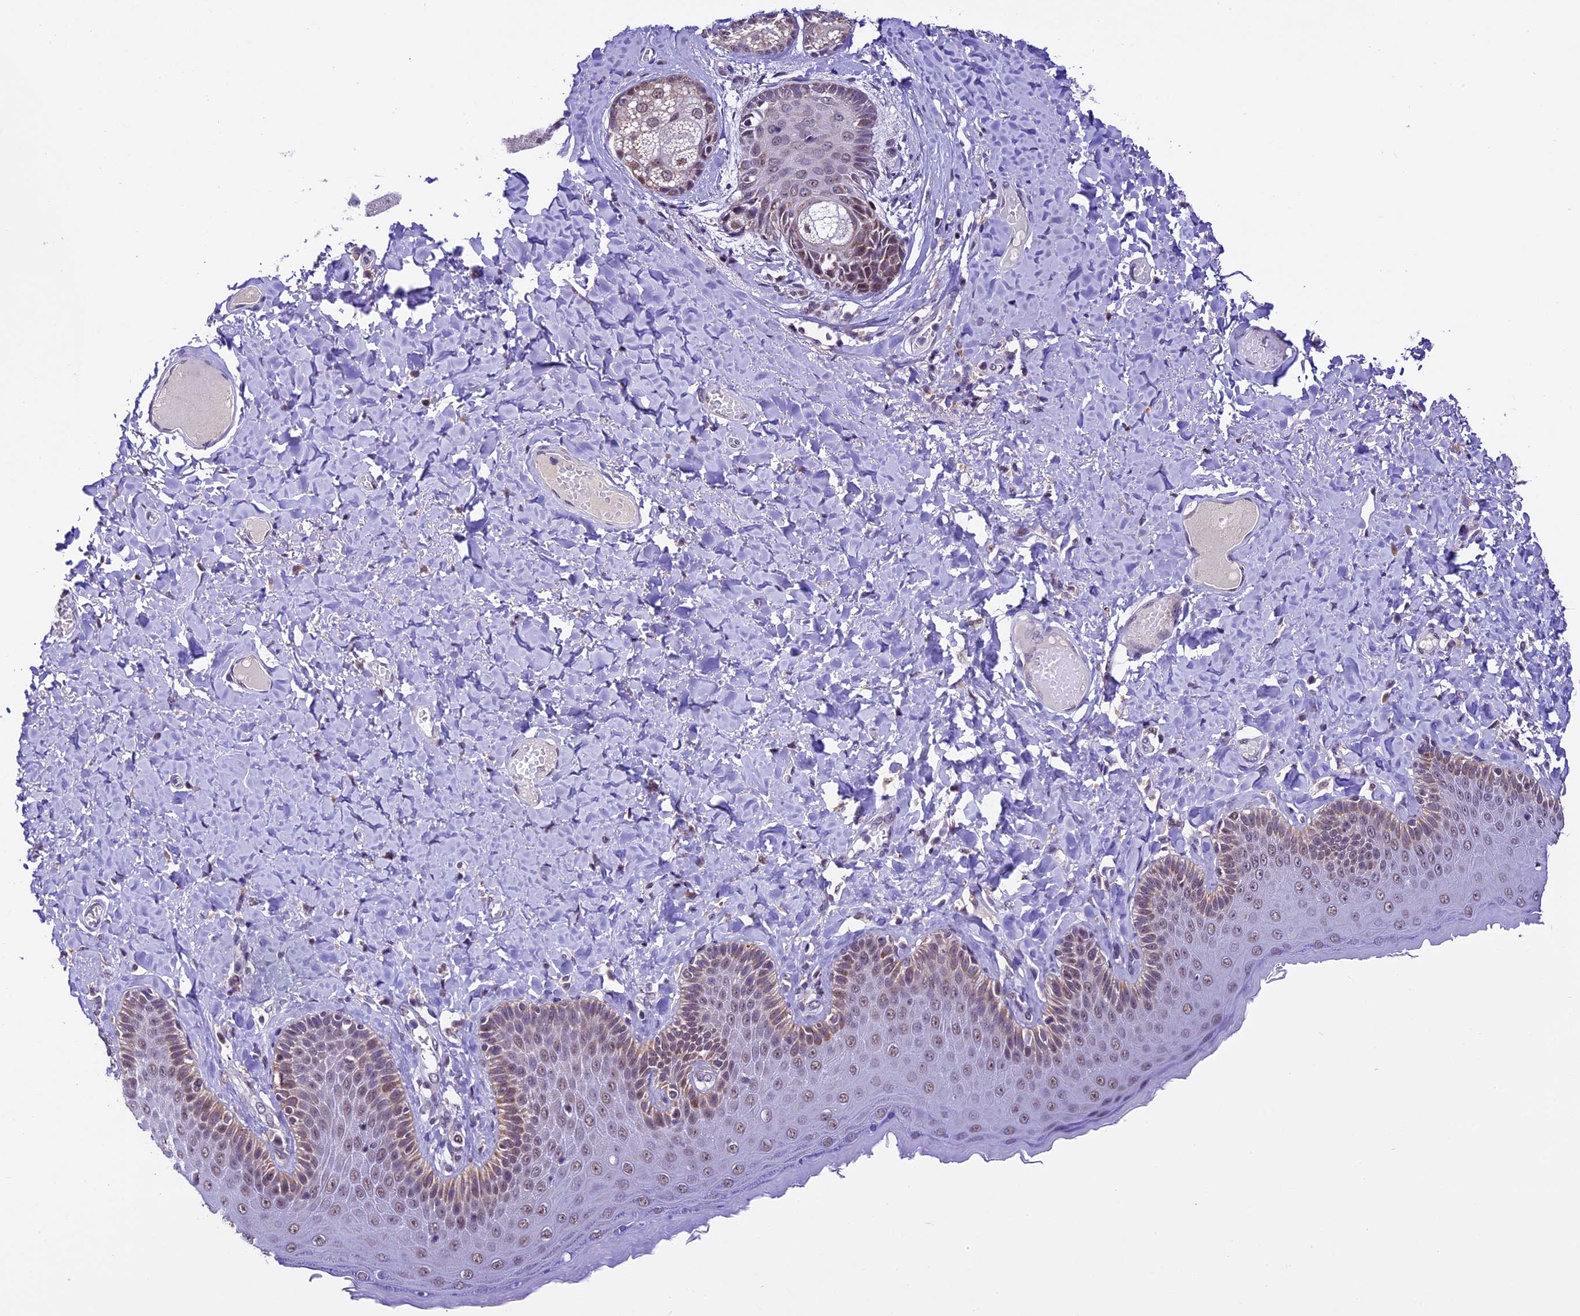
{"staining": {"intensity": "weak", "quantity": "25%-75%", "location": "cytoplasmic/membranous,nuclear"}, "tissue": "skin", "cell_type": "Epidermal cells", "image_type": "normal", "snomed": [{"axis": "morphology", "description": "Normal tissue, NOS"}, {"axis": "topography", "description": "Anal"}], "caption": "This histopathology image demonstrates benign skin stained with immunohistochemistry to label a protein in brown. The cytoplasmic/membranous,nuclear of epidermal cells show weak positivity for the protein. Nuclei are counter-stained blue.", "gene": "CARS2", "patient": {"sex": "male", "age": 69}}